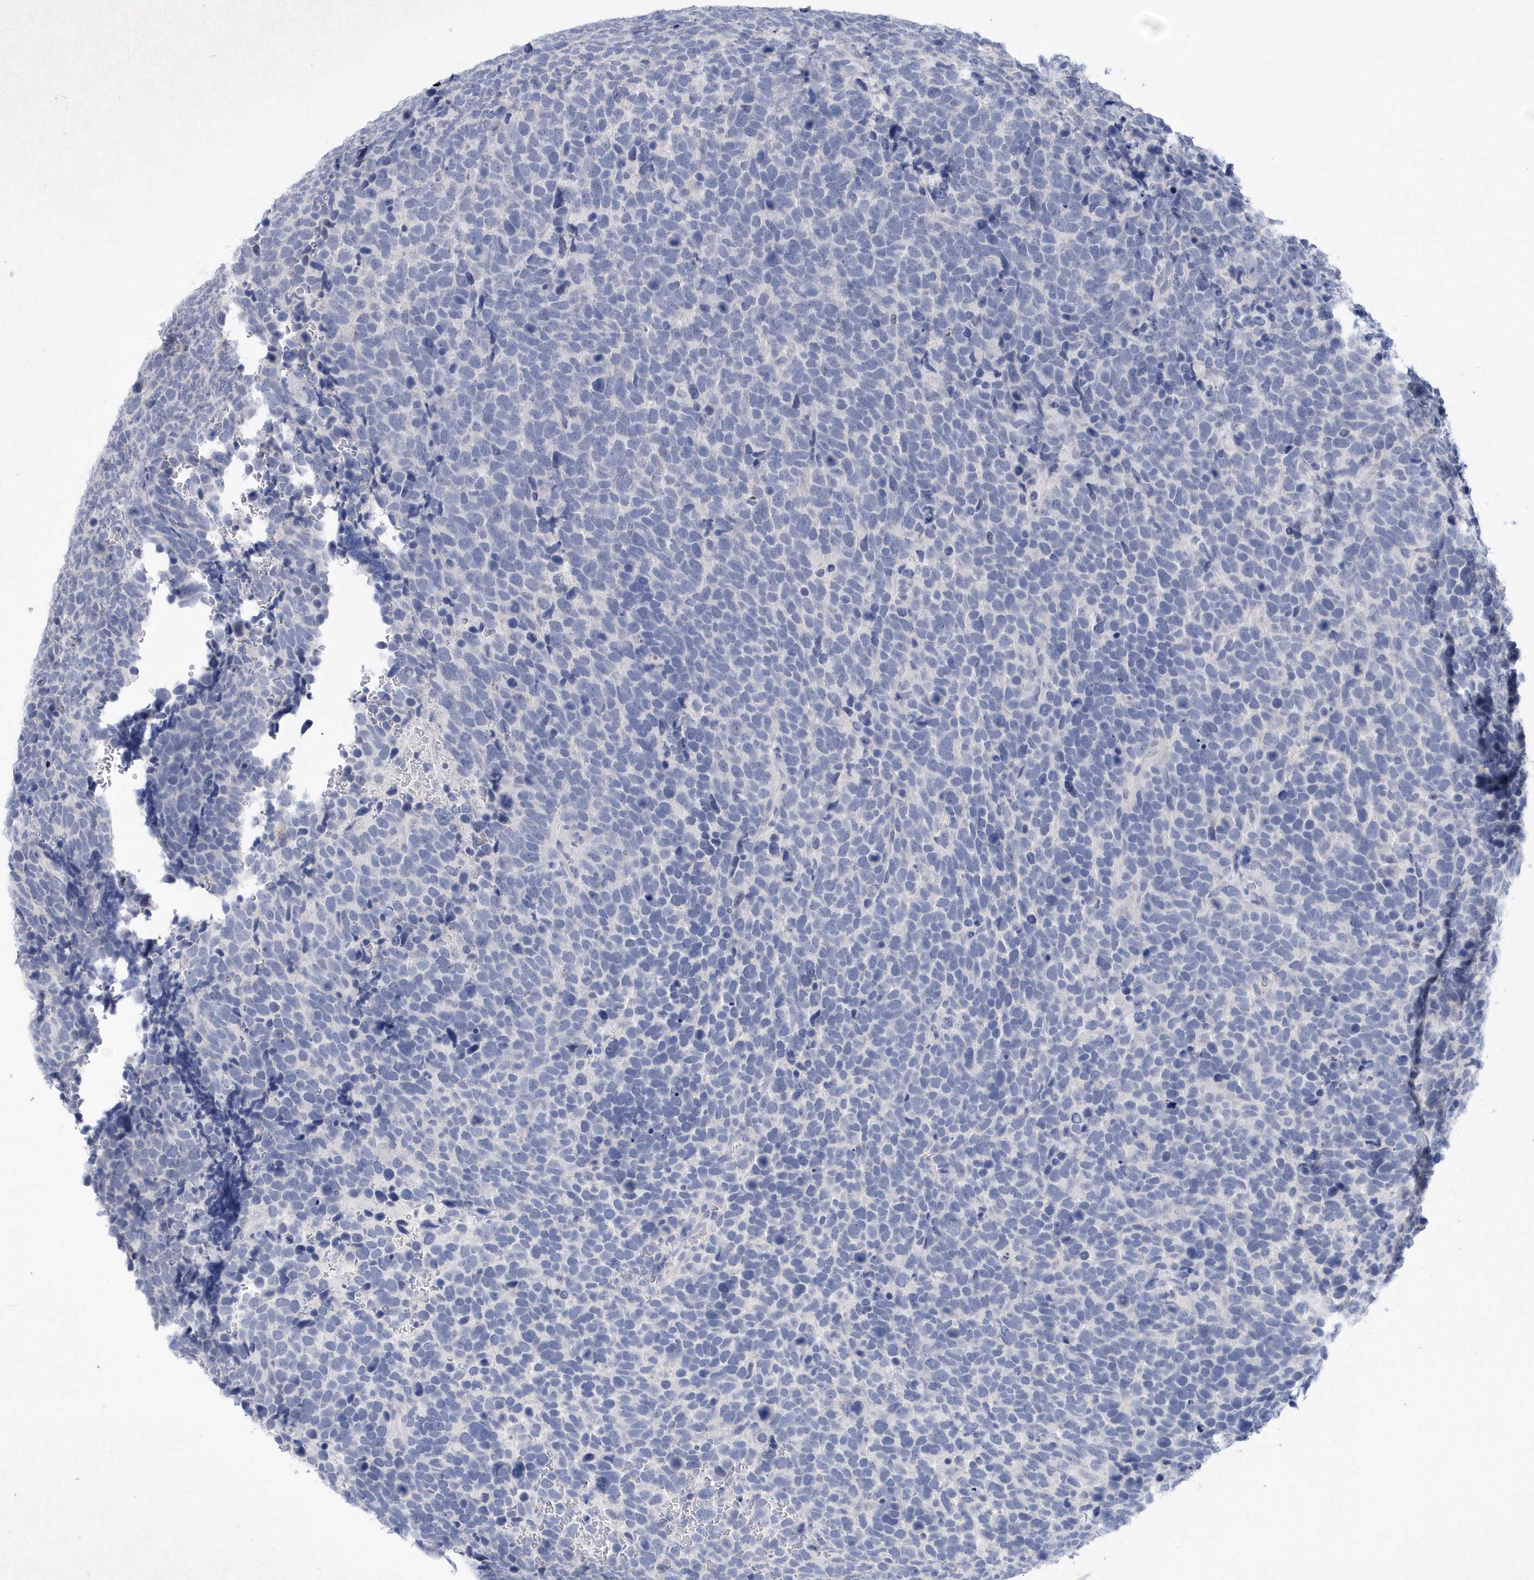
{"staining": {"intensity": "negative", "quantity": "none", "location": "none"}, "tissue": "urothelial cancer", "cell_type": "Tumor cells", "image_type": "cancer", "snomed": [{"axis": "morphology", "description": "Urothelial carcinoma, High grade"}, {"axis": "topography", "description": "Urinary bladder"}], "caption": "Immunohistochemistry (IHC) photomicrograph of neoplastic tissue: human high-grade urothelial carcinoma stained with DAB (3,3'-diaminobenzidine) reveals no significant protein expression in tumor cells.", "gene": "BHLHA15", "patient": {"sex": "female", "age": 82}}